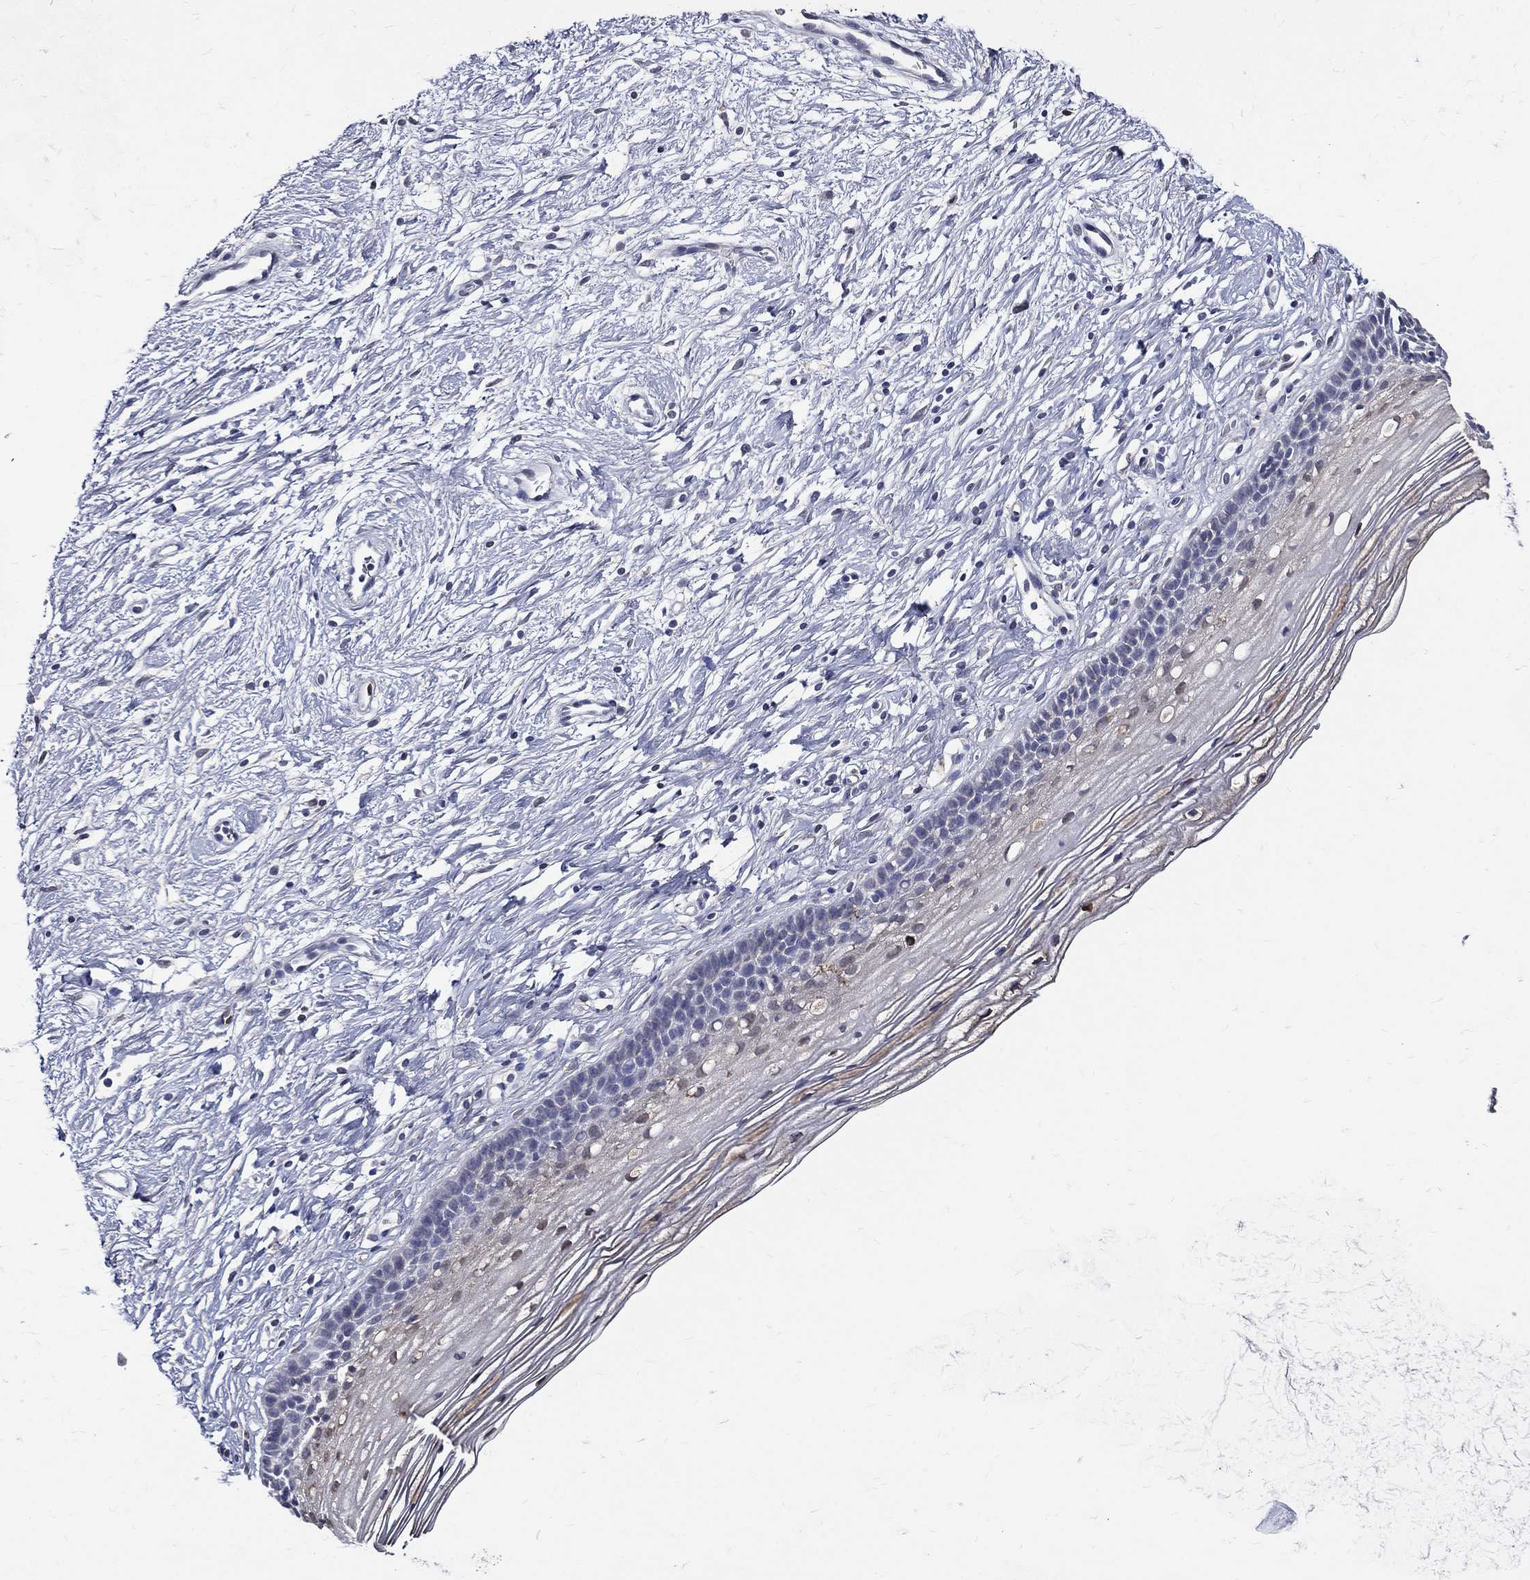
{"staining": {"intensity": "negative", "quantity": "none", "location": "none"}, "tissue": "cervix", "cell_type": "Glandular cells", "image_type": "normal", "snomed": [{"axis": "morphology", "description": "Normal tissue, NOS"}, {"axis": "topography", "description": "Cervix"}], "caption": "Immunohistochemical staining of unremarkable cervix reveals no significant staining in glandular cells.", "gene": "GPR171", "patient": {"sex": "female", "age": 39}}